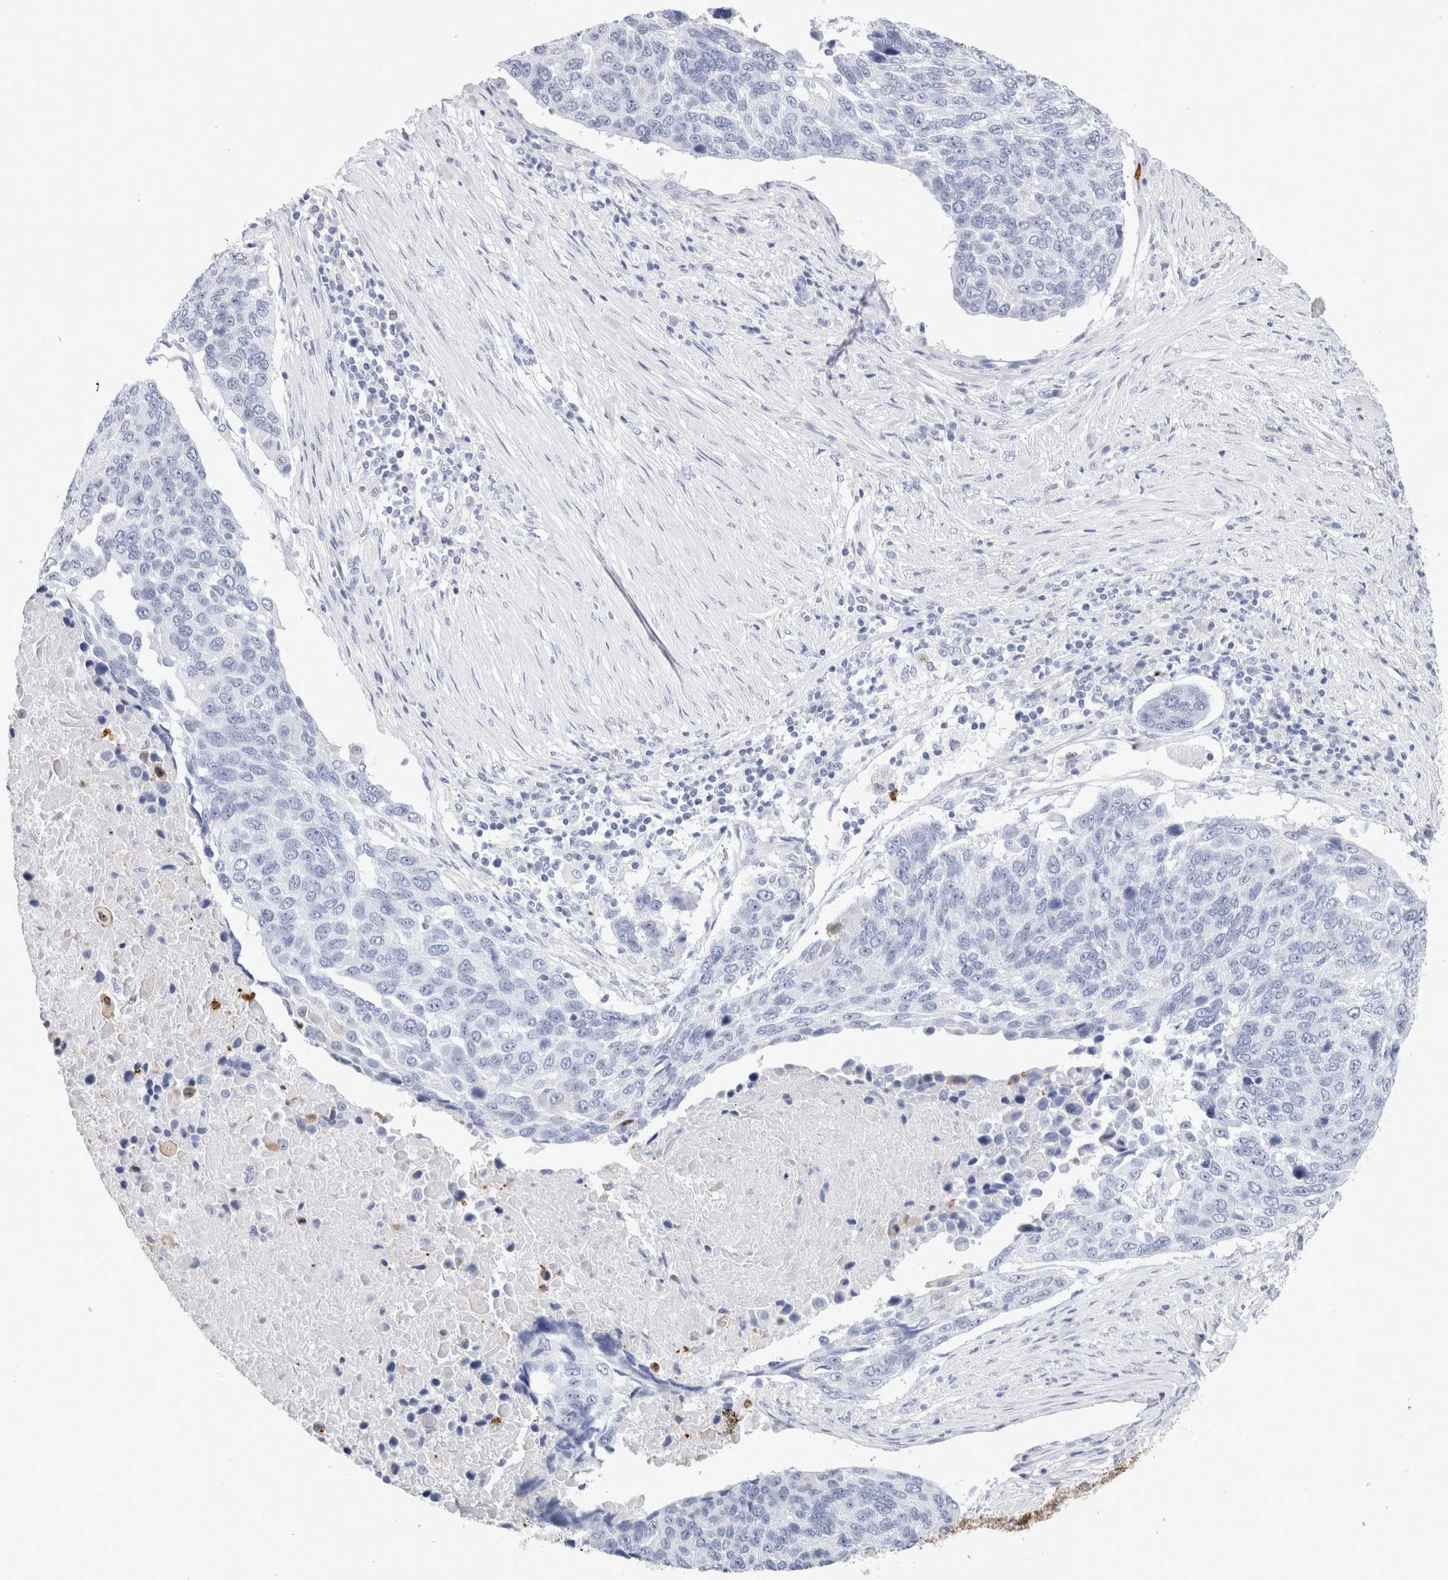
{"staining": {"intensity": "negative", "quantity": "none", "location": "none"}, "tissue": "lung cancer", "cell_type": "Tumor cells", "image_type": "cancer", "snomed": [{"axis": "morphology", "description": "Squamous cell carcinoma, NOS"}, {"axis": "topography", "description": "Lung"}], "caption": "The micrograph shows no staining of tumor cells in lung cancer (squamous cell carcinoma).", "gene": "SLC10A5", "patient": {"sex": "male", "age": 66}}